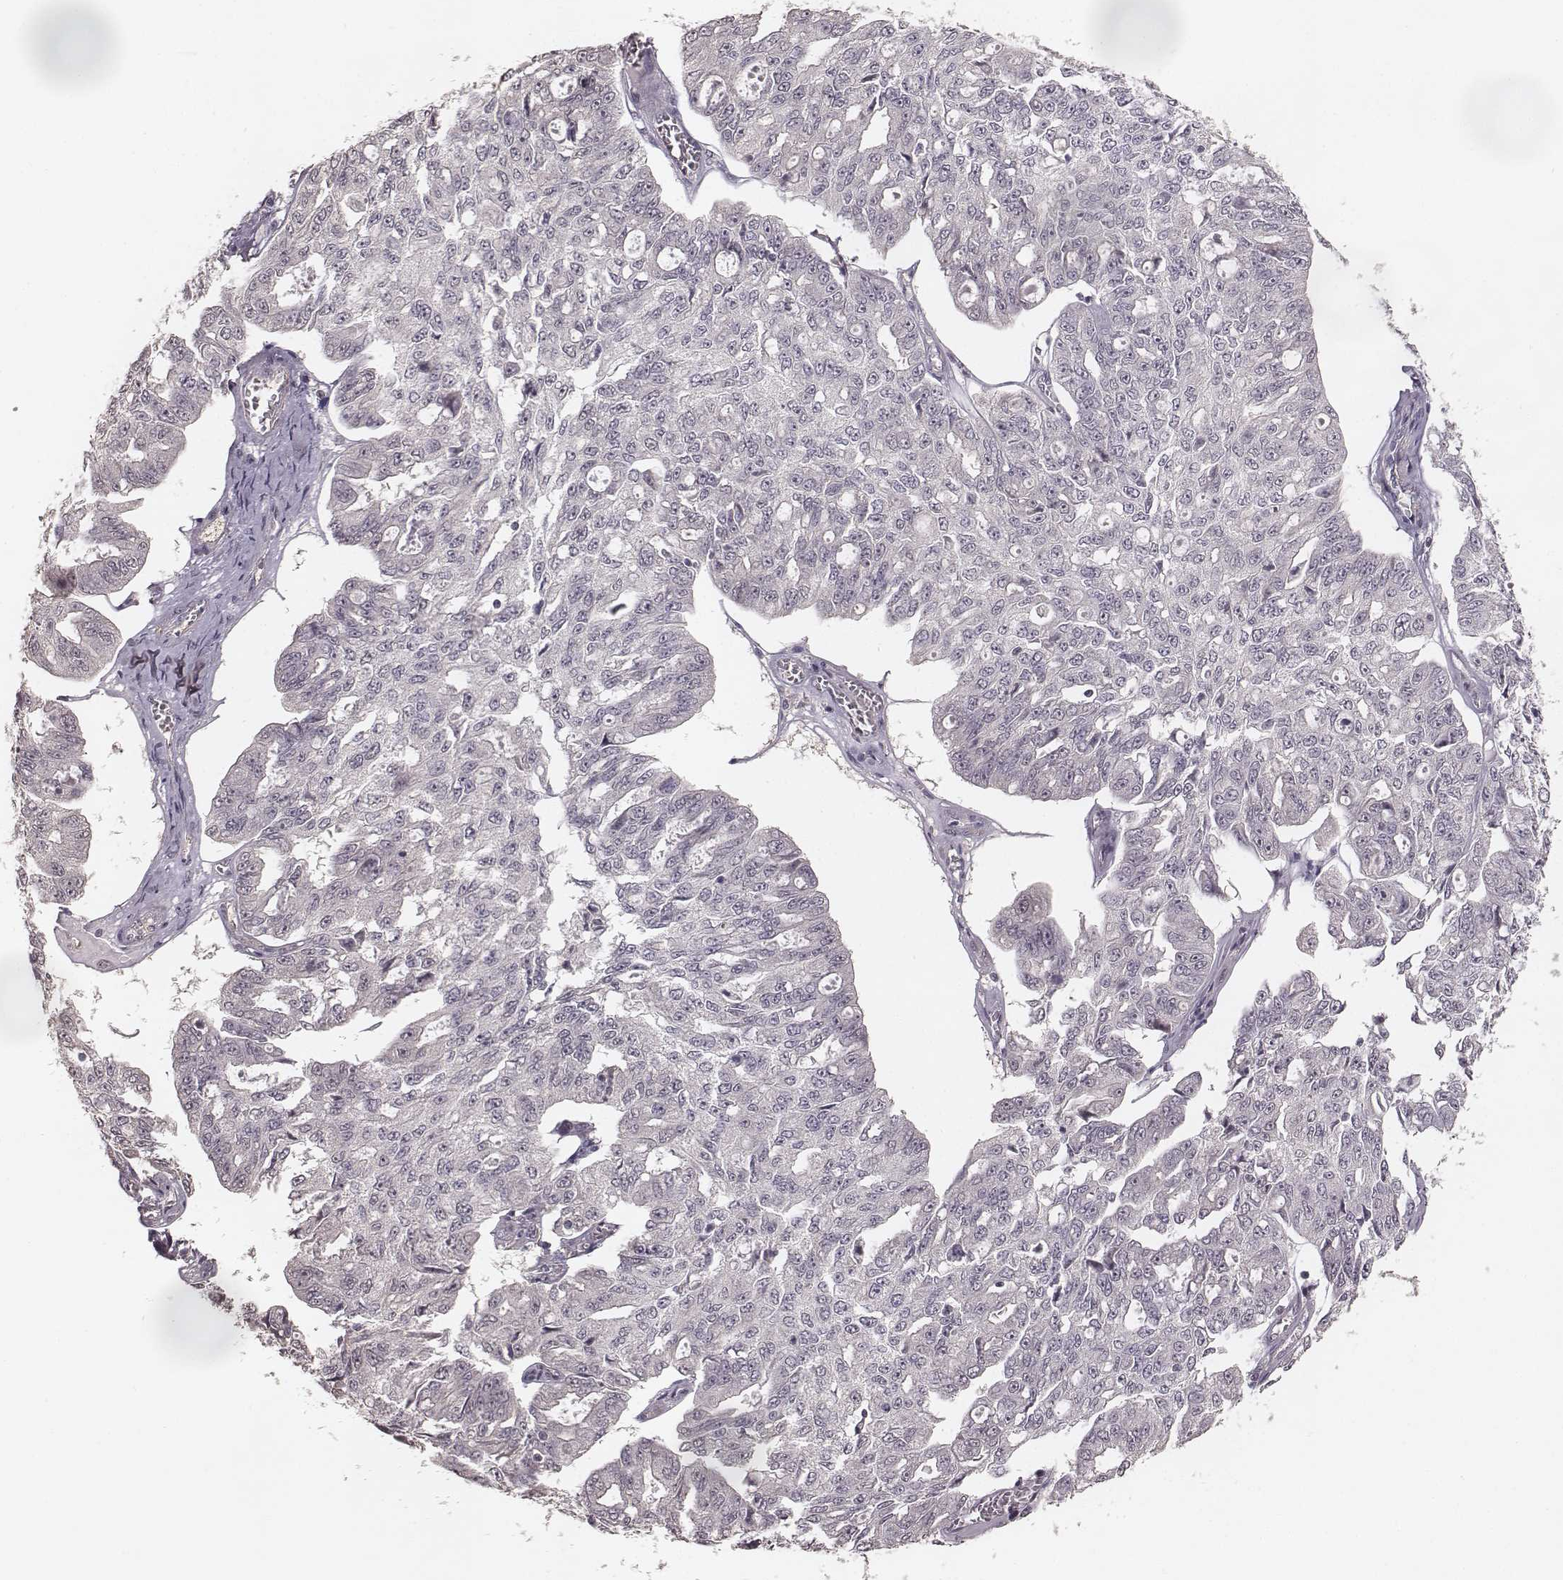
{"staining": {"intensity": "negative", "quantity": "none", "location": "none"}, "tissue": "ovarian cancer", "cell_type": "Tumor cells", "image_type": "cancer", "snomed": [{"axis": "morphology", "description": "Carcinoma, endometroid"}, {"axis": "topography", "description": "Ovary"}], "caption": "High magnification brightfield microscopy of ovarian cancer stained with DAB (3,3'-diaminobenzidine) (brown) and counterstained with hematoxylin (blue): tumor cells show no significant expression.", "gene": "LY6K", "patient": {"sex": "female", "age": 65}}